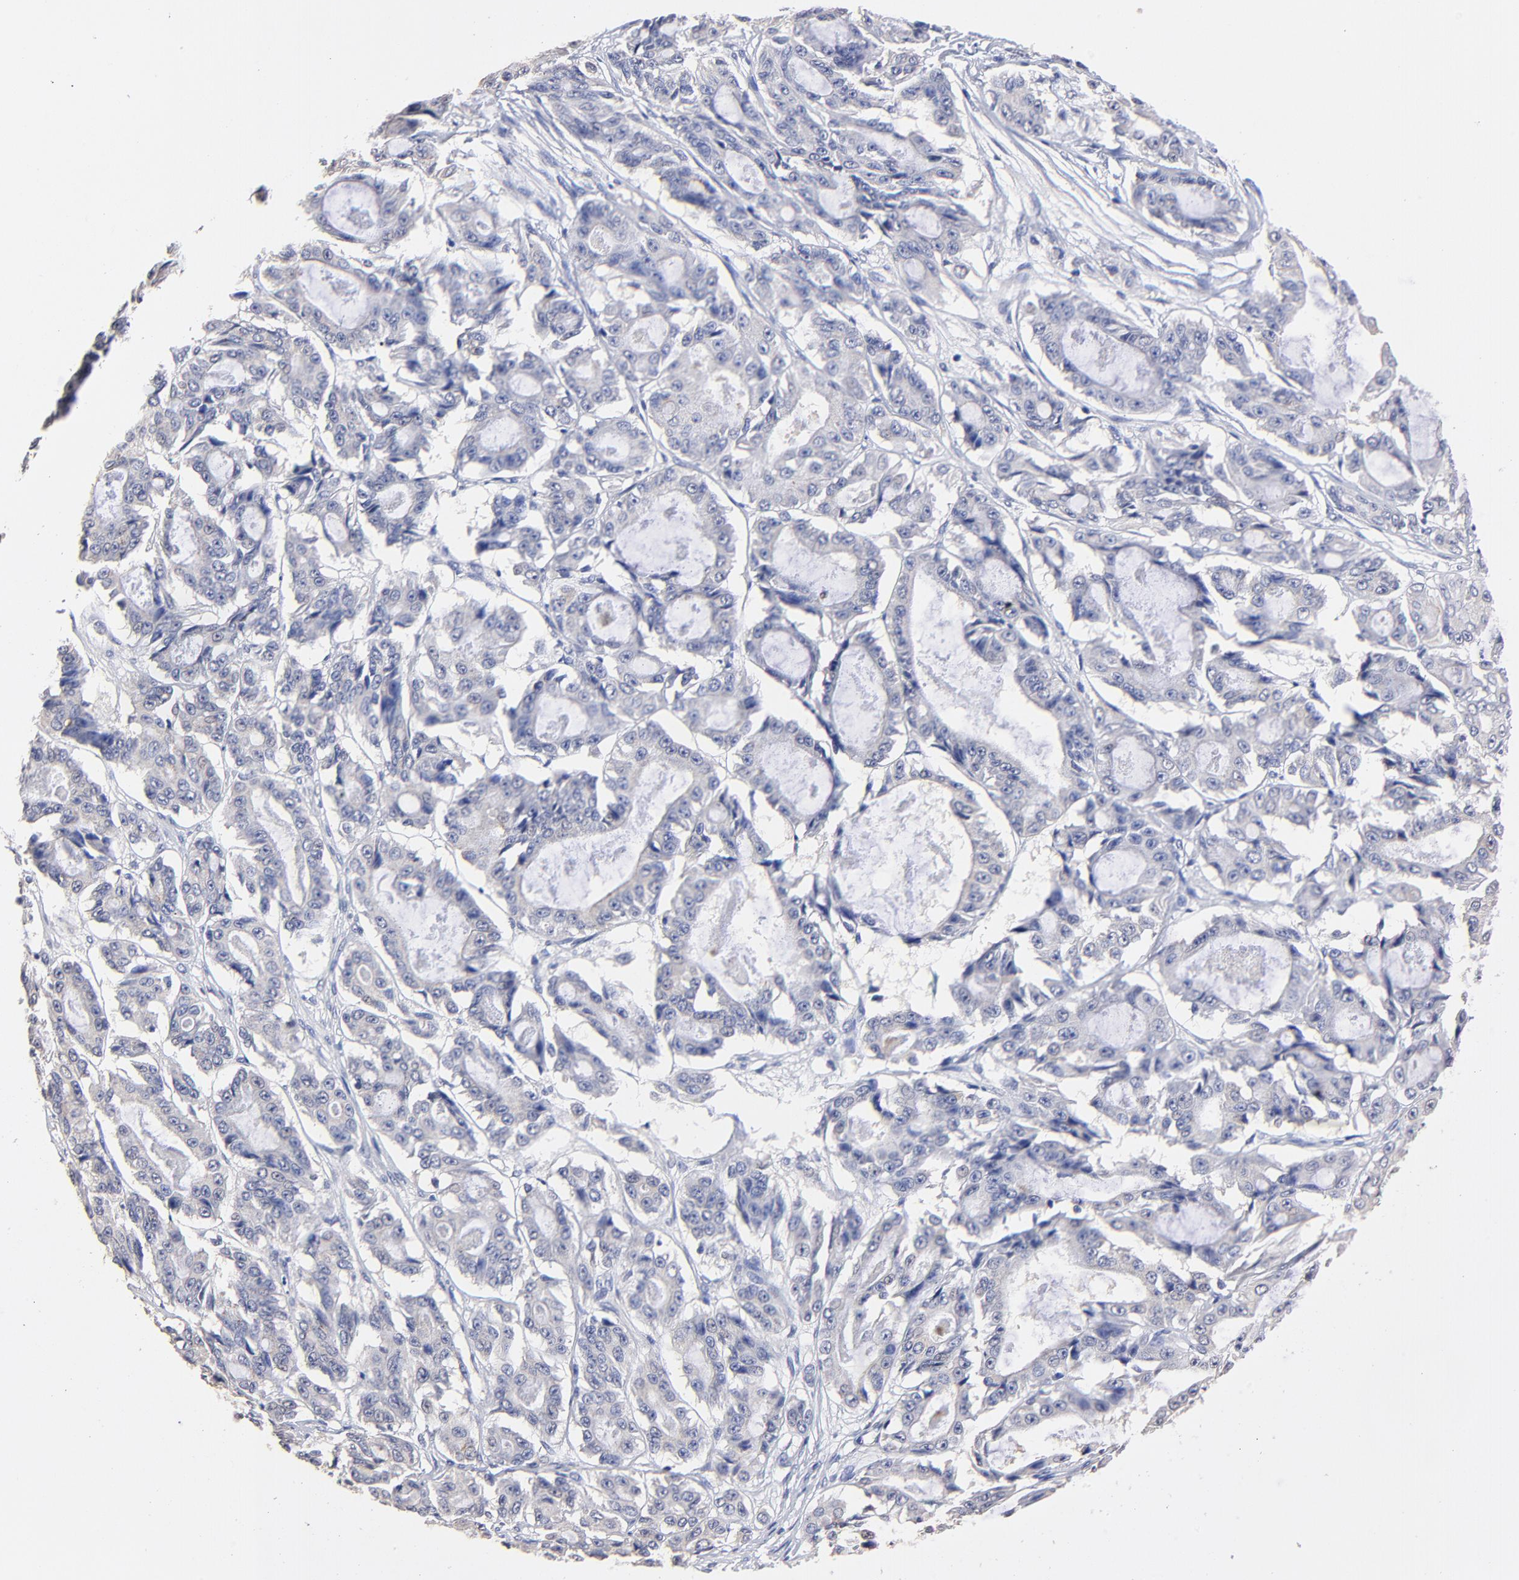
{"staining": {"intensity": "weak", "quantity": "<25%", "location": "cytoplasmic/membranous"}, "tissue": "ovarian cancer", "cell_type": "Tumor cells", "image_type": "cancer", "snomed": [{"axis": "morphology", "description": "Carcinoma, endometroid"}, {"axis": "topography", "description": "Ovary"}], "caption": "The IHC image has no significant expression in tumor cells of endometroid carcinoma (ovarian) tissue.", "gene": "BBOF1", "patient": {"sex": "female", "age": 61}}